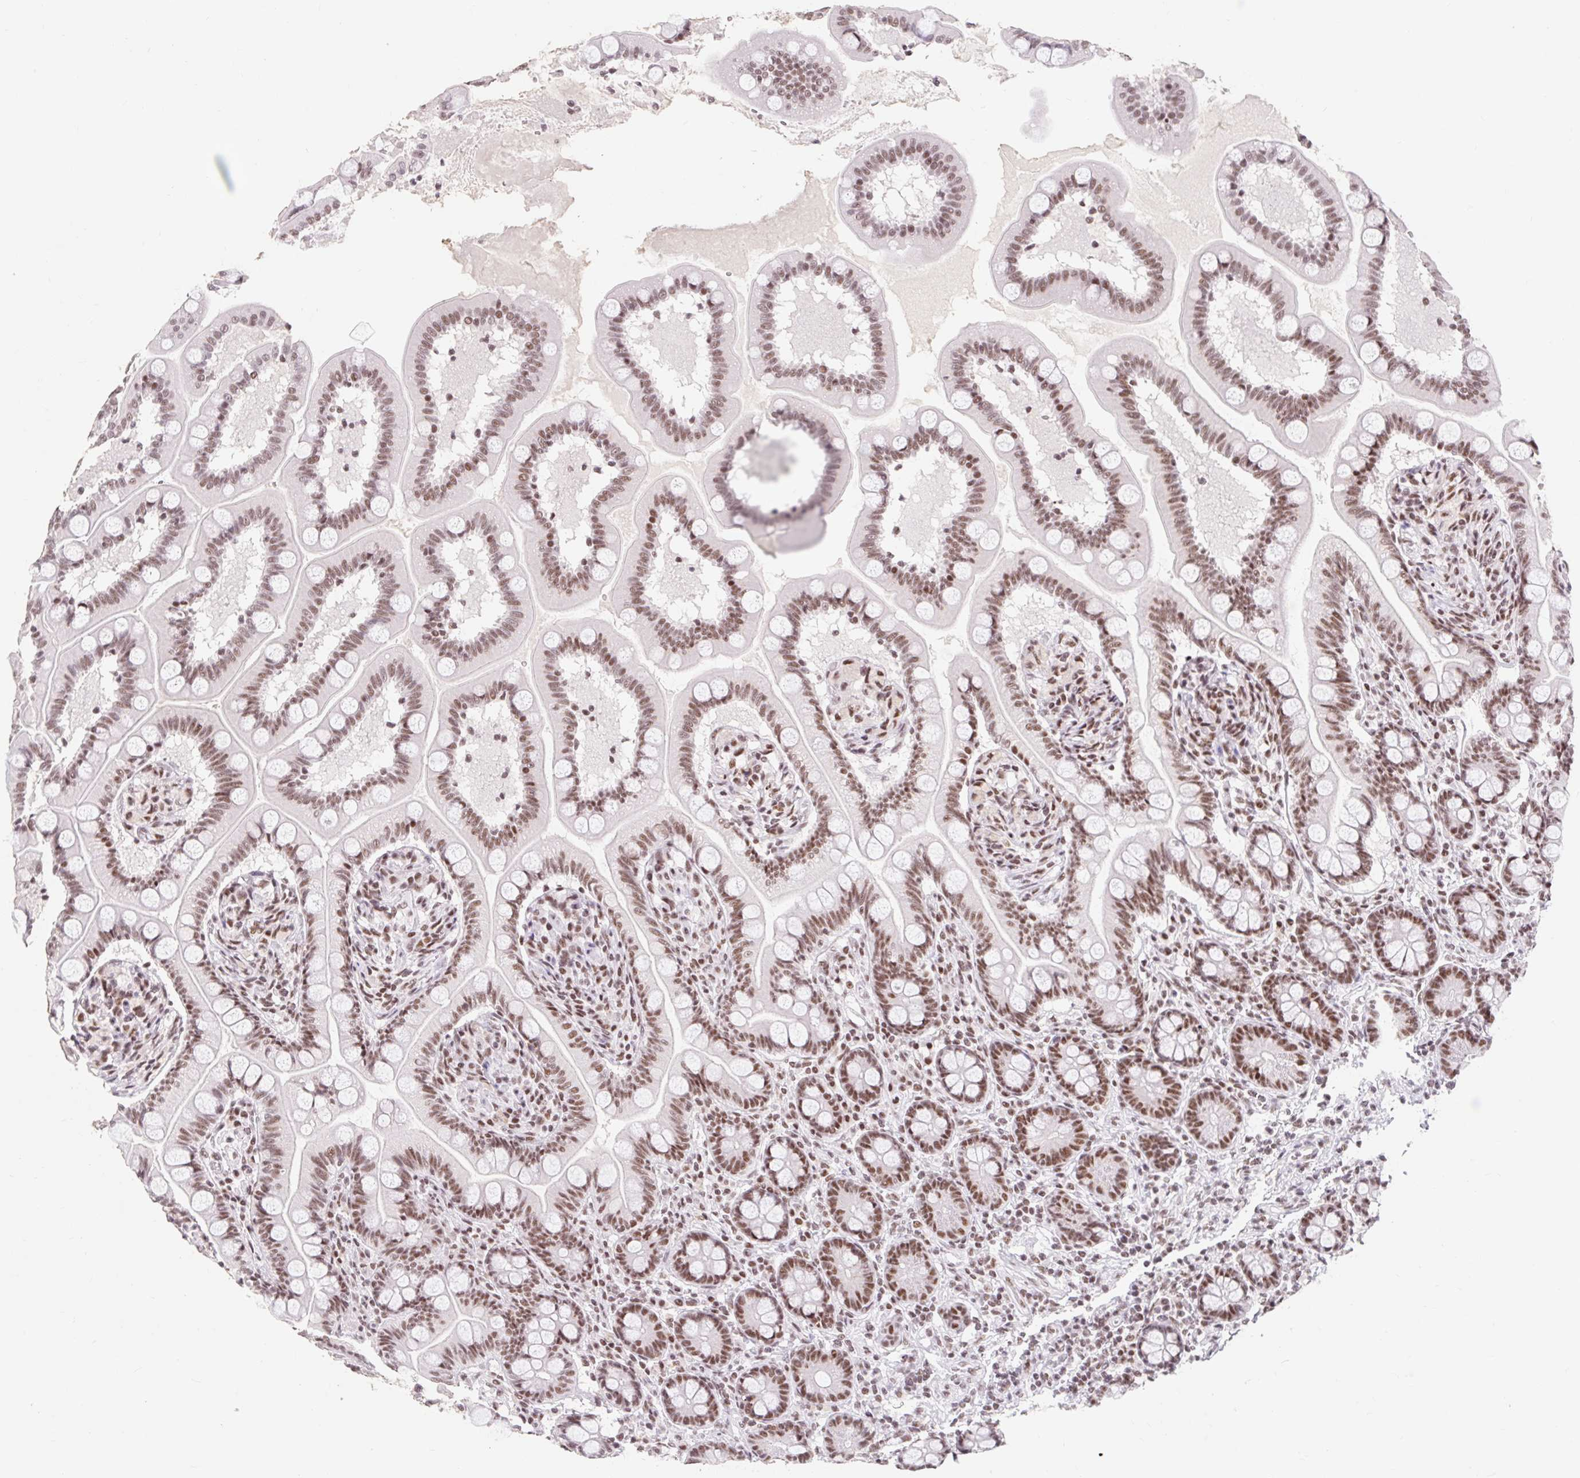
{"staining": {"intensity": "moderate", "quantity": ">75%", "location": "nuclear"}, "tissue": "small intestine", "cell_type": "Glandular cells", "image_type": "normal", "snomed": [{"axis": "morphology", "description": "Normal tissue, NOS"}, {"axis": "topography", "description": "Small intestine"}], "caption": "High-power microscopy captured an immunohistochemistry photomicrograph of benign small intestine, revealing moderate nuclear expression in about >75% of glandular cells.", "gene": "SRSF10", "patient": {"sex": "female", "age": 64}}